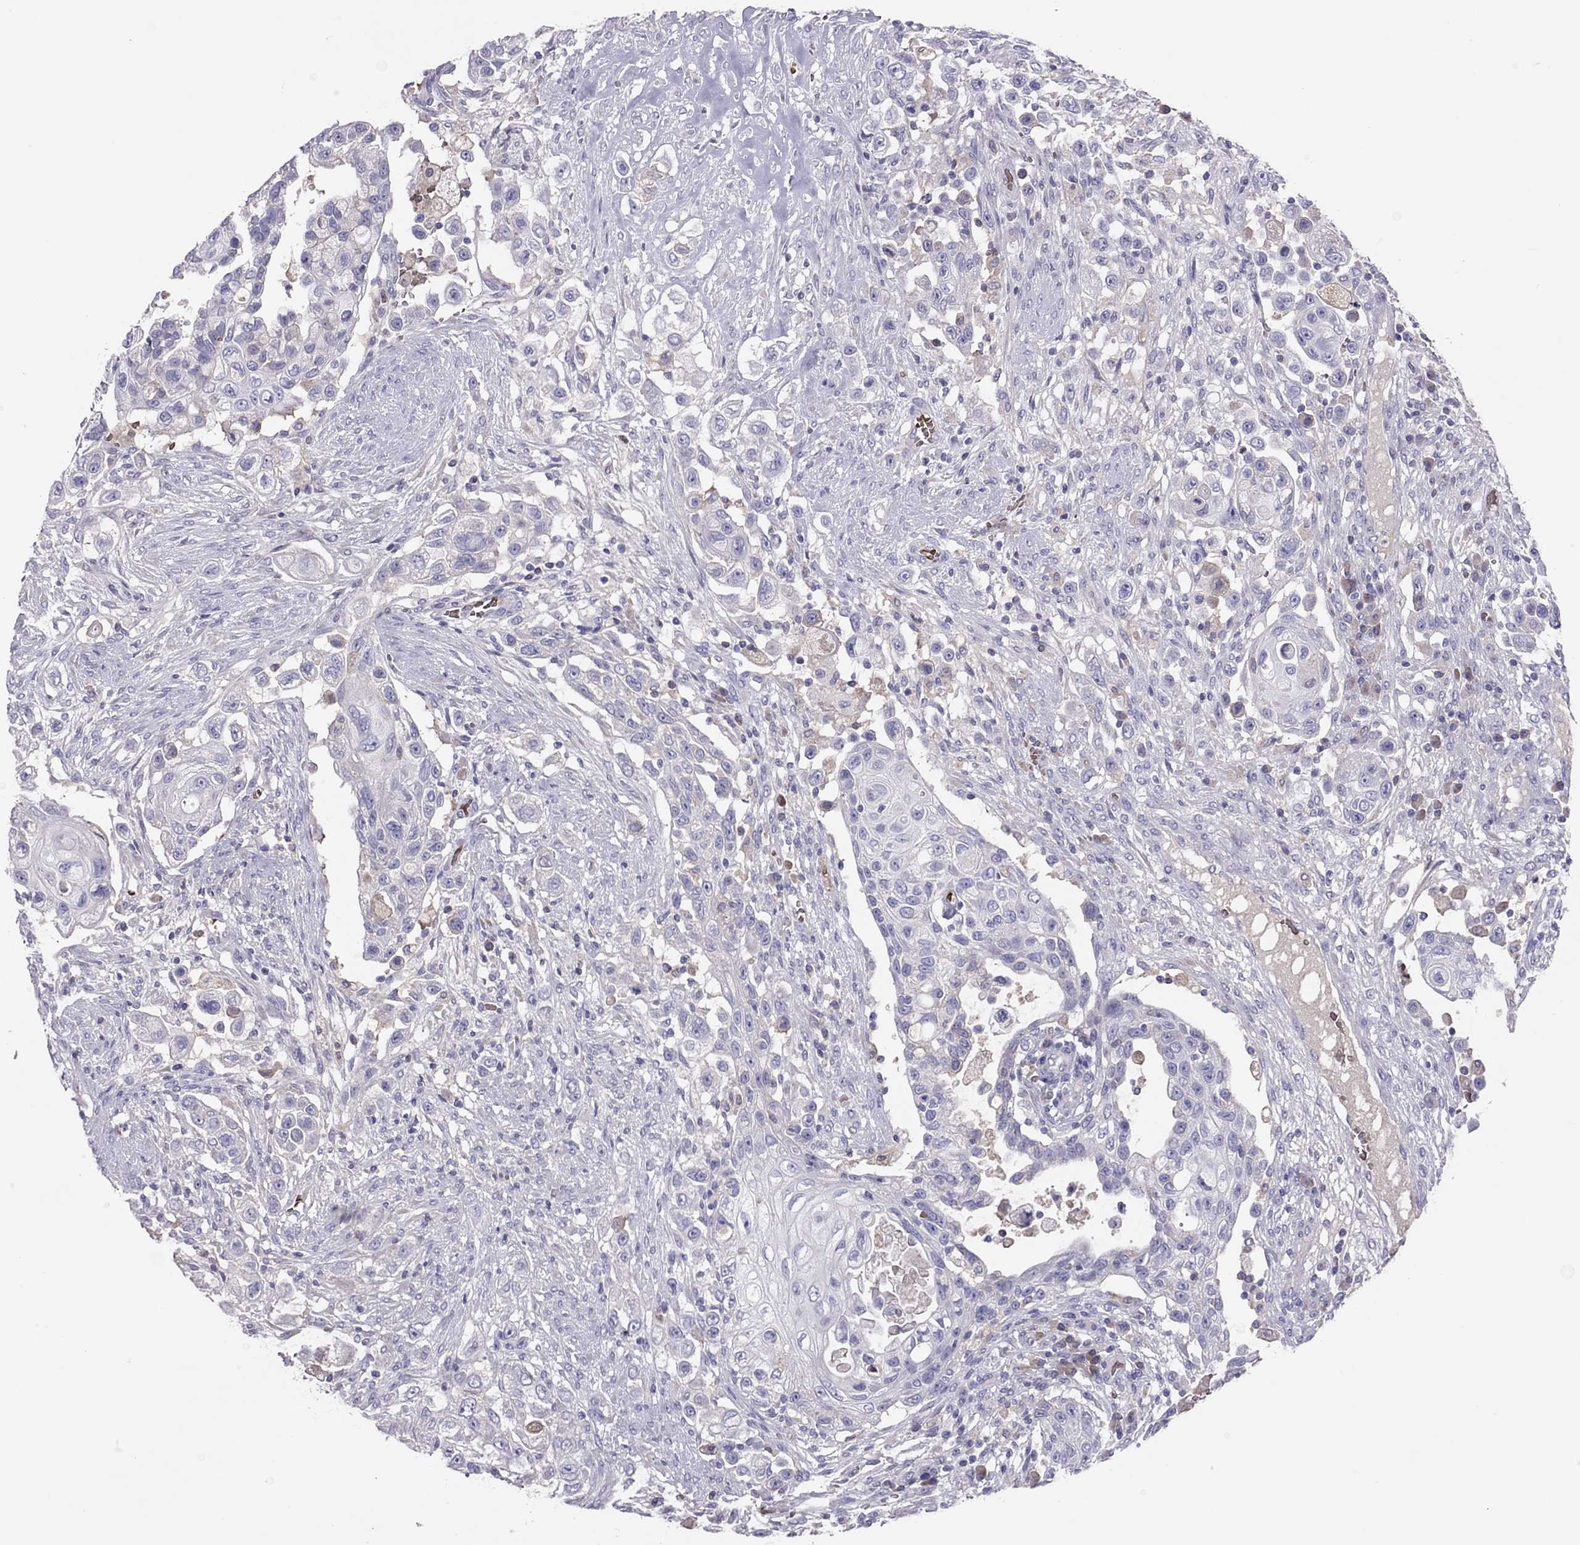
{"staining": {"intensity": "negative", "quantity": "none", "location": "none"}, "tissue": "urothelial cancer", "cell_type": "Tumor cells", "image_type": "cancer", "snomed": [{"axis": "morphology", "description": "Urothelial carcinoma, High grade"}, {"axis": "topography", "description": "Urinary bladder"}], "caption": "High magnification brightfield microscopy of urothelial cancer stained with DAB (3,3'-diaminobenzidine) (brown) and counterstained with hematoxylin (blue): tumor cells show no significant positivity. (DAB (3,3'-diaminobenzidine) IHC, high magnification).", "gene": "RHD", "patient": {"sex": "female", "age": 56}}